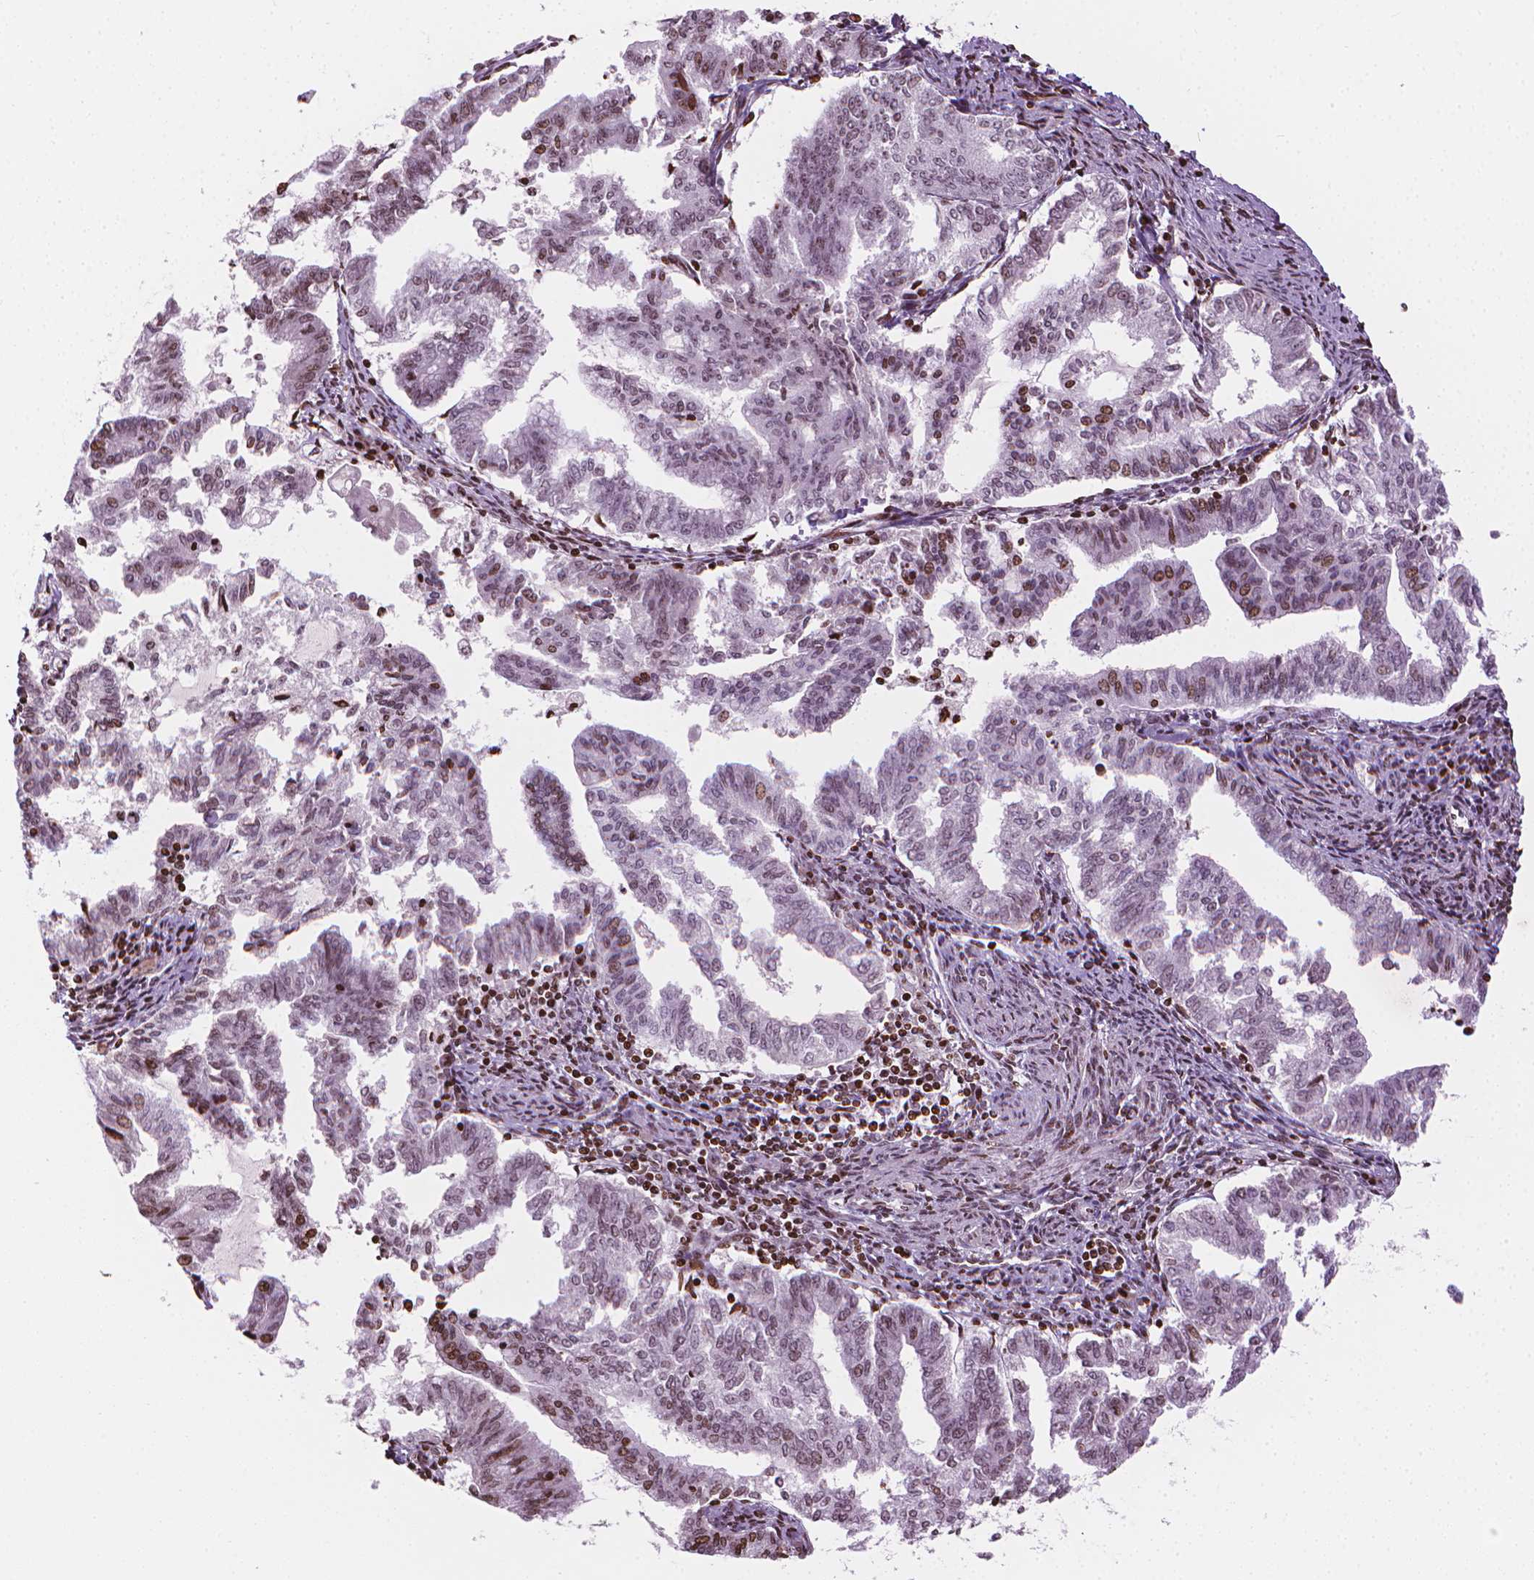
{"staining": {"intensity": "moderate", "quantity": "<25%", "location": "nuclear"}, "tissue": "endometrial cancer", "cell_type": "Tumor cells", "image_type": "cancer", "snomed": [{"axis": "morphology", "description": "Adenocarcinoma, NOS"}, {"axis": "topography", "description": "Endometrium"}], "caption": "Endometrial adenocarcinoma stained with immunohistochemistry reveals moderate nuclear positivity in approximately <25% of tumor cells. (brown staining indicates protein expression, while blue staining denotes nuclei).", "gene": "PIP4K2A", "patient": {"sex": "female", "age": 79}}